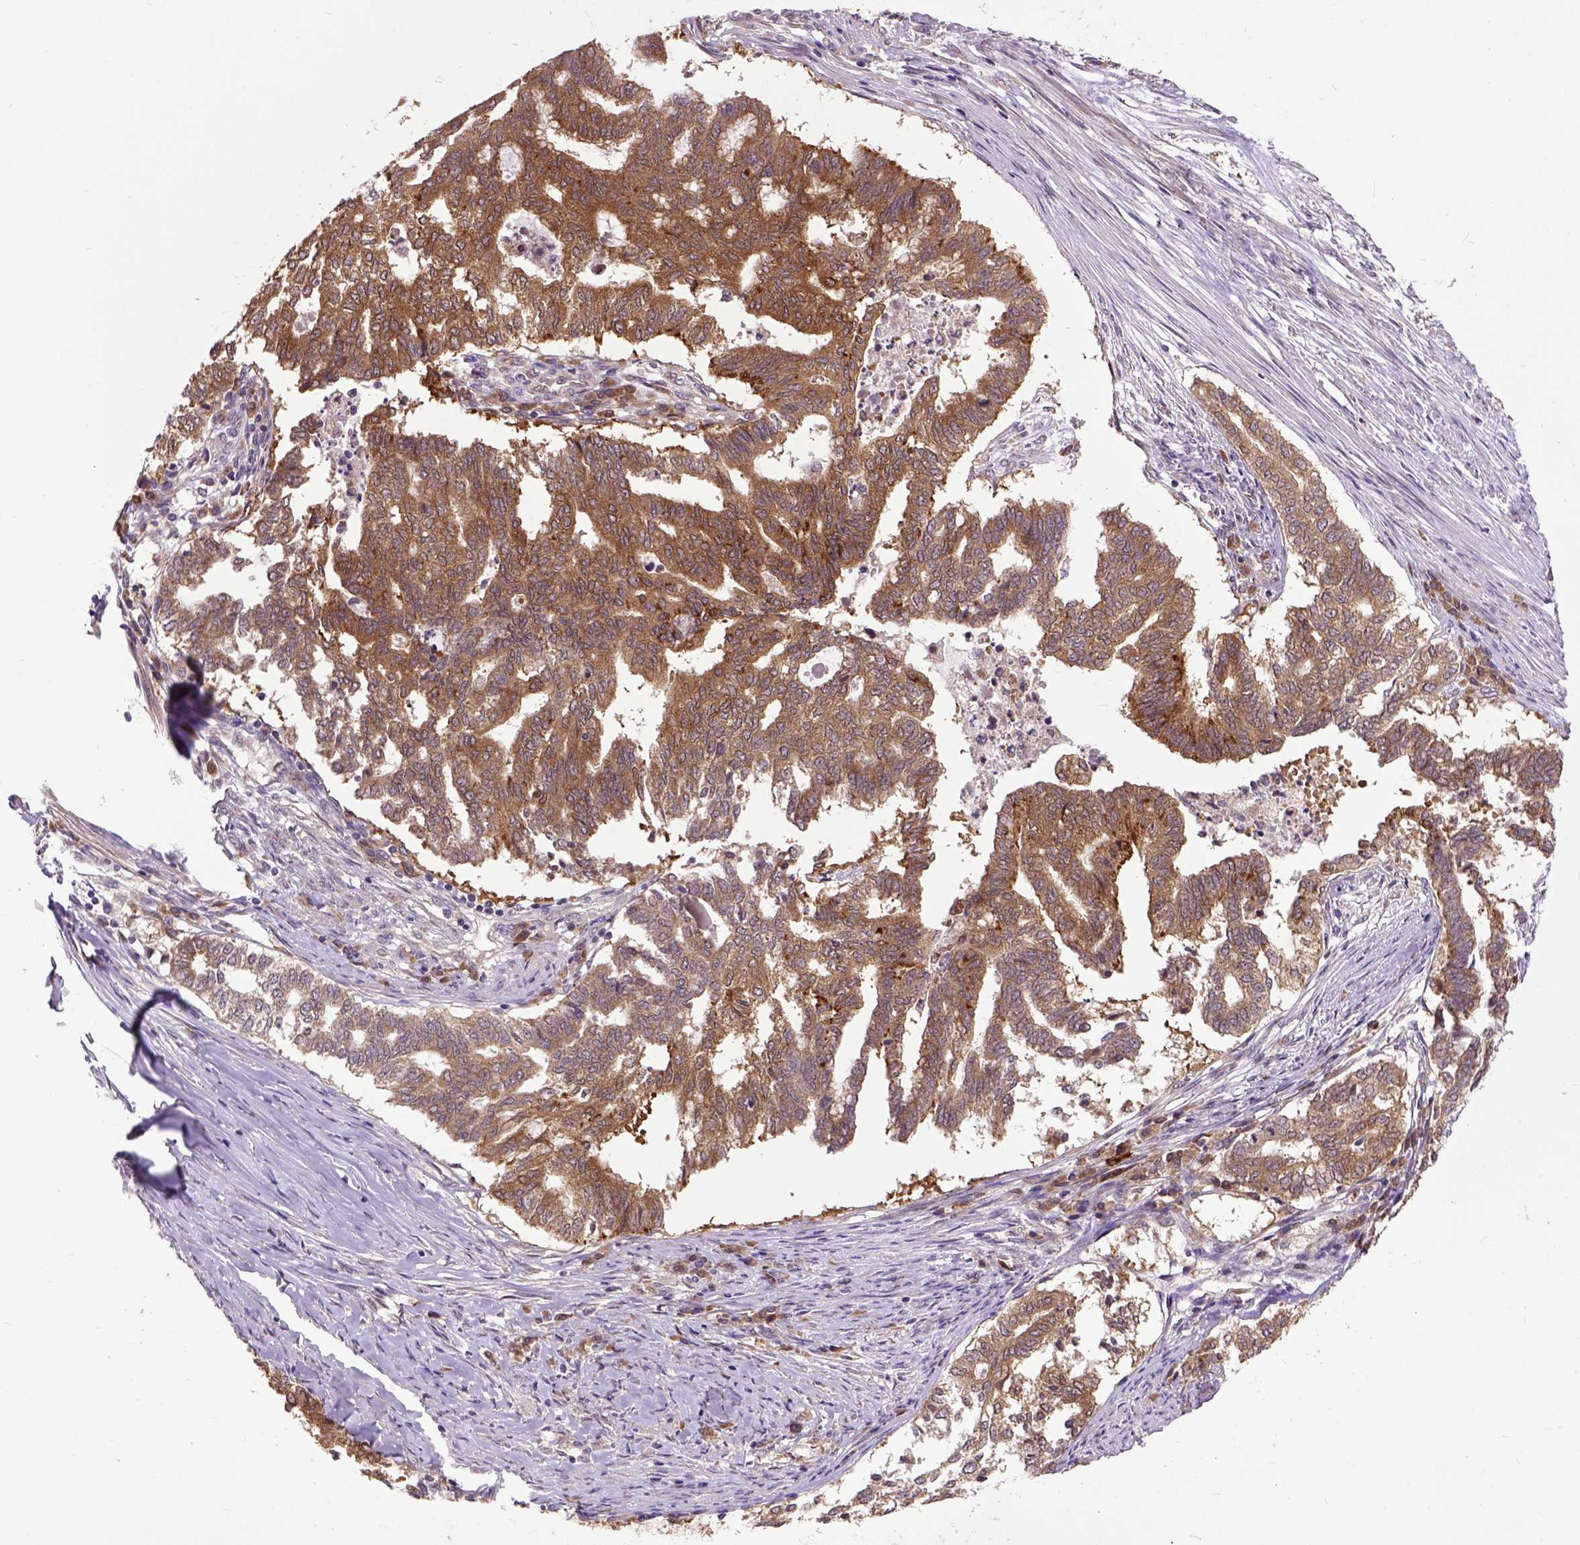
{"staining": {"intensity": "moderate", "quantity": ">75%", "location": "cytoplasmic/membranous"}, "tissue": "endometrial cancer", "cell_type": "Tumor cells", "image_type": "cancer", "snomed": [{"axis": "morphology", "description": "Adenocarcinoma, NOS"}, {"axis": "topography", "description": "Endometrium"}], "caption": "IHC of human endometrial adenocarcinoma displays medium levels of moderate cytoplasmic/membranous positivity in approximately >75% of tumor cells.", "gene": "ARL1", "patient": {"sex": "female", "age": 79}}